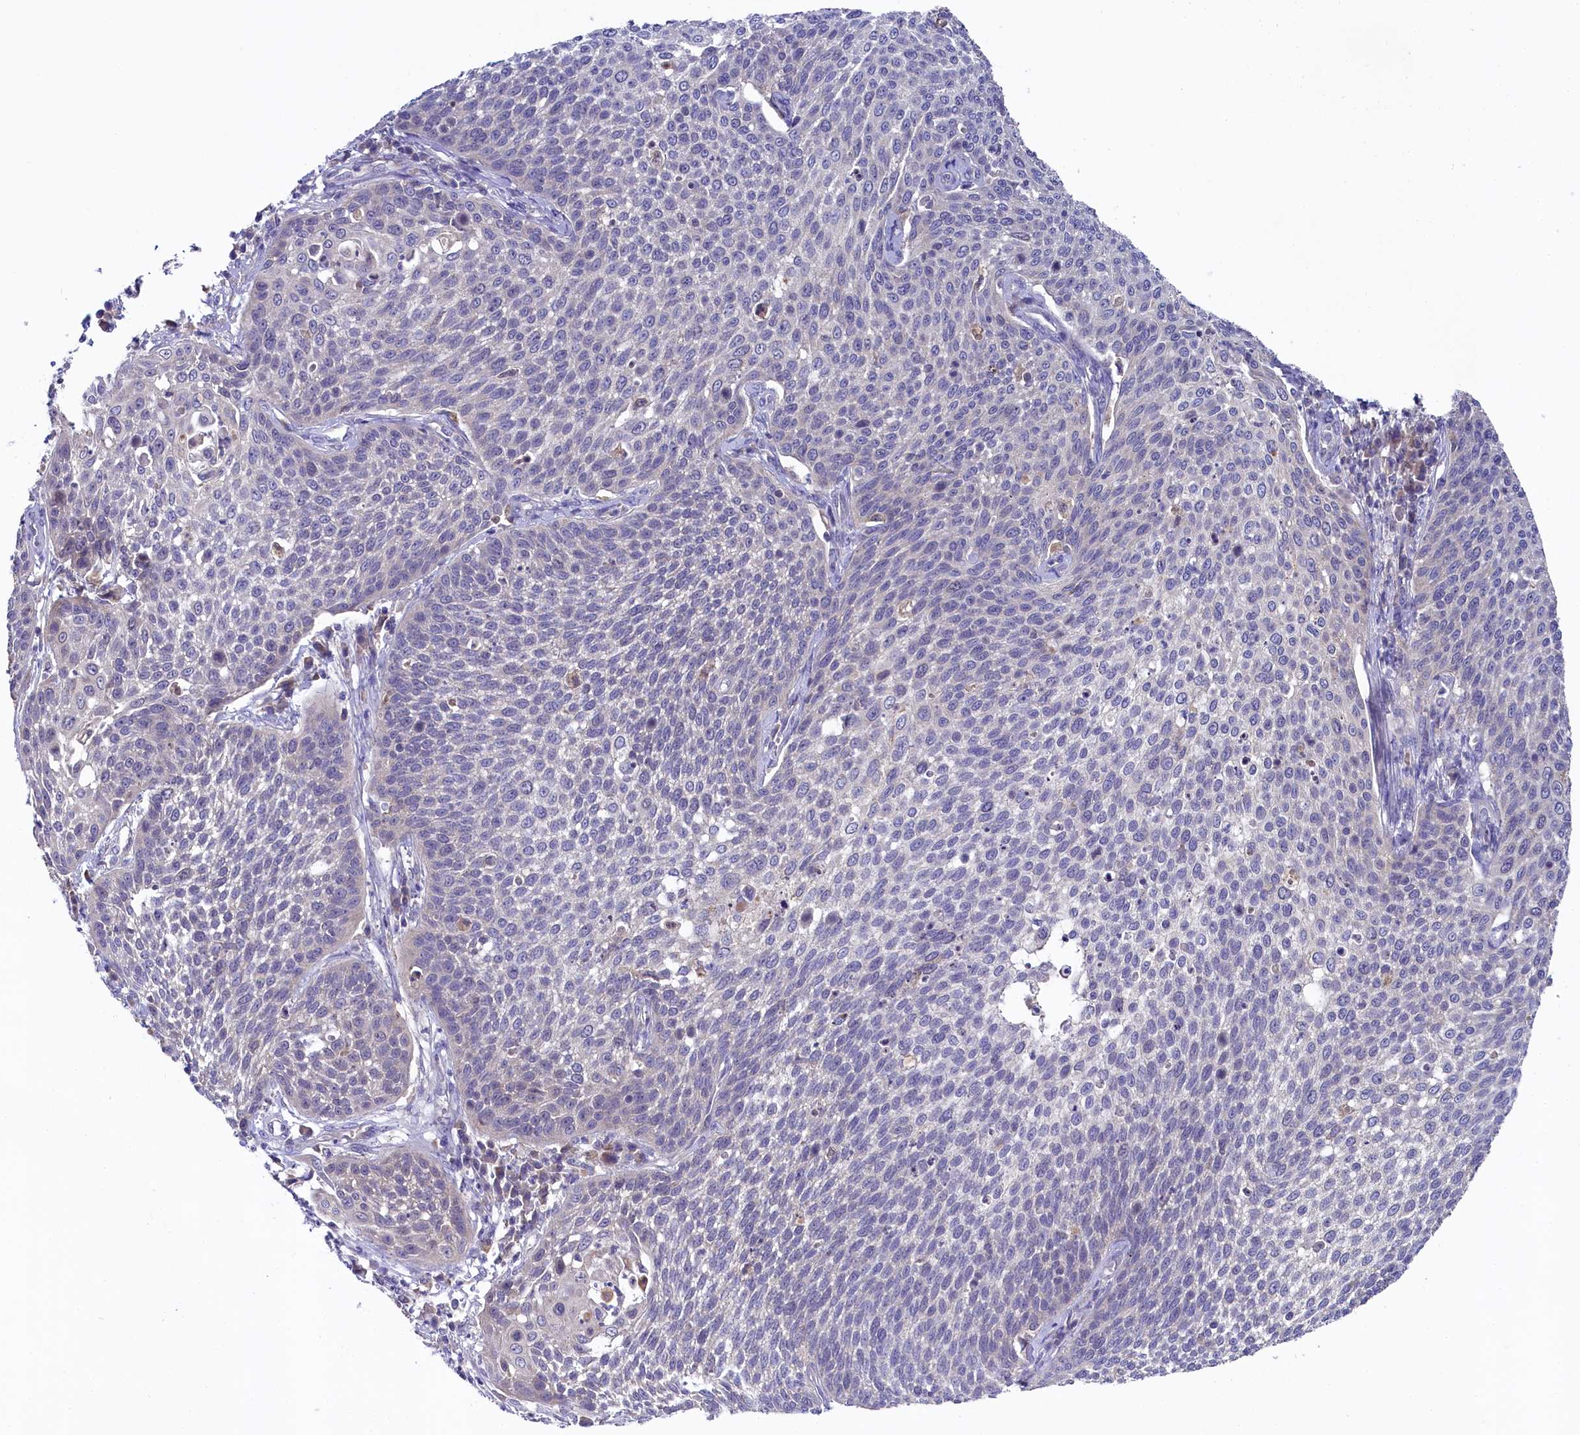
{"staining": {"intensity": "negative", "quantity": "none", "location": "none"}, "tissue": "cervical cancer", "cell_type": "Tumor cells", "image_type": "cancer", "snomed": [{"axis": "morphology", "description": "Squamous cell carcinoma, NOS"}, {"axis": "topography", "description": "Cervix"}], "caption": "This is an IHC micrograph of human cervical cancer (squamous cell carcinoma). There is no positivity in tumor cells.", "gene": "SPINK9", "patient": {"sex": "female", "age": 34}}